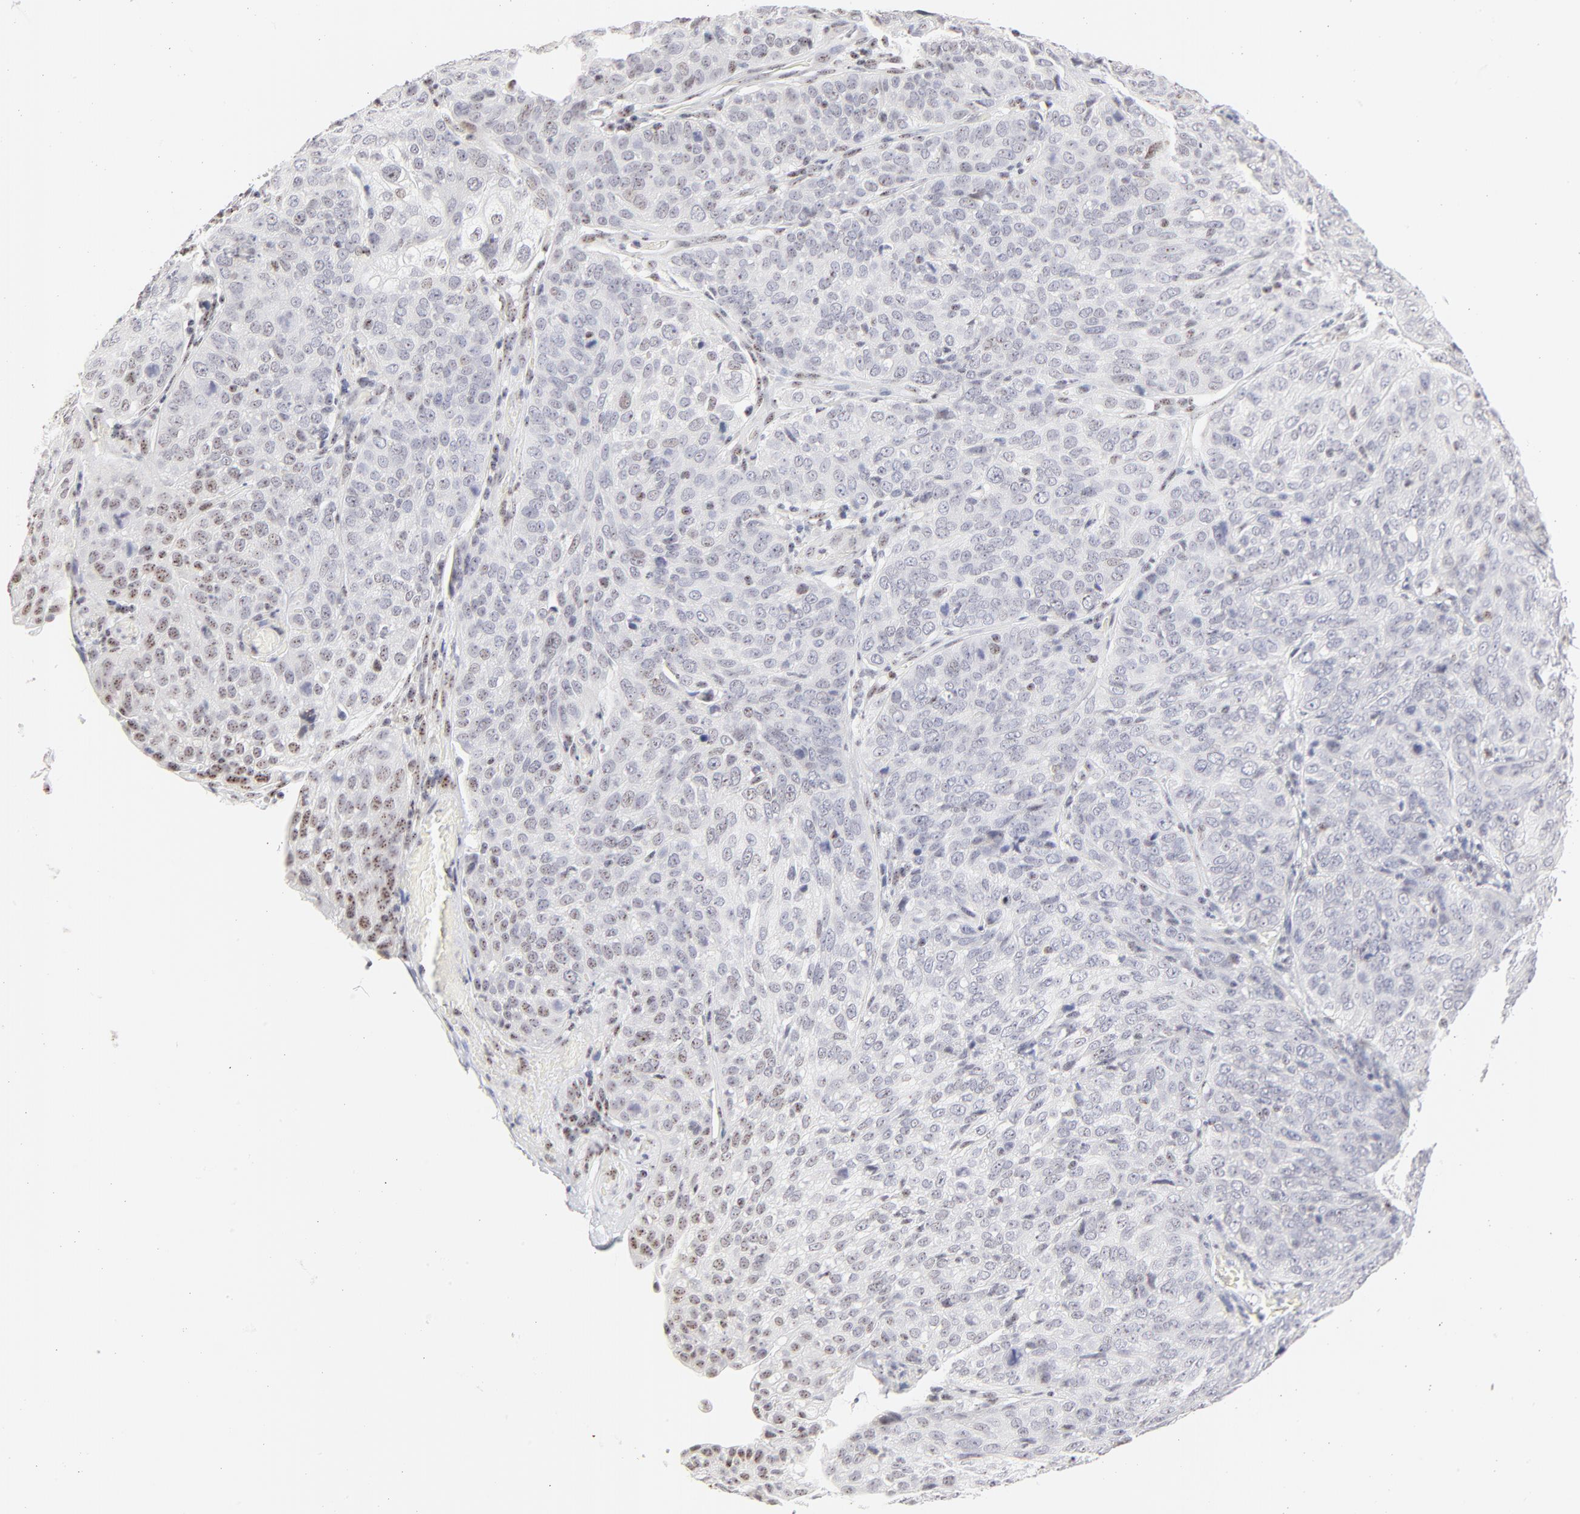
{"staining": {"intensity": "moderate", "quantity": "<25%", "location": "nuclear"}, "tissue": "cervical cancer", "cell_type": "Tumor cells", "image_type": "cancer", "snomed": [{"axis": "morphology", "description": "Squamous cell carcinoma, NOS"}, {"axis": "topography", "description": "Cervix"}], "caption": "Tumor cells demonstrate moderate nuclear expression in about <25% of cells in cervical squamous cell carcinoma.", "gene": "NFIL3", "patient": {"sex": "female", "age": 38}}